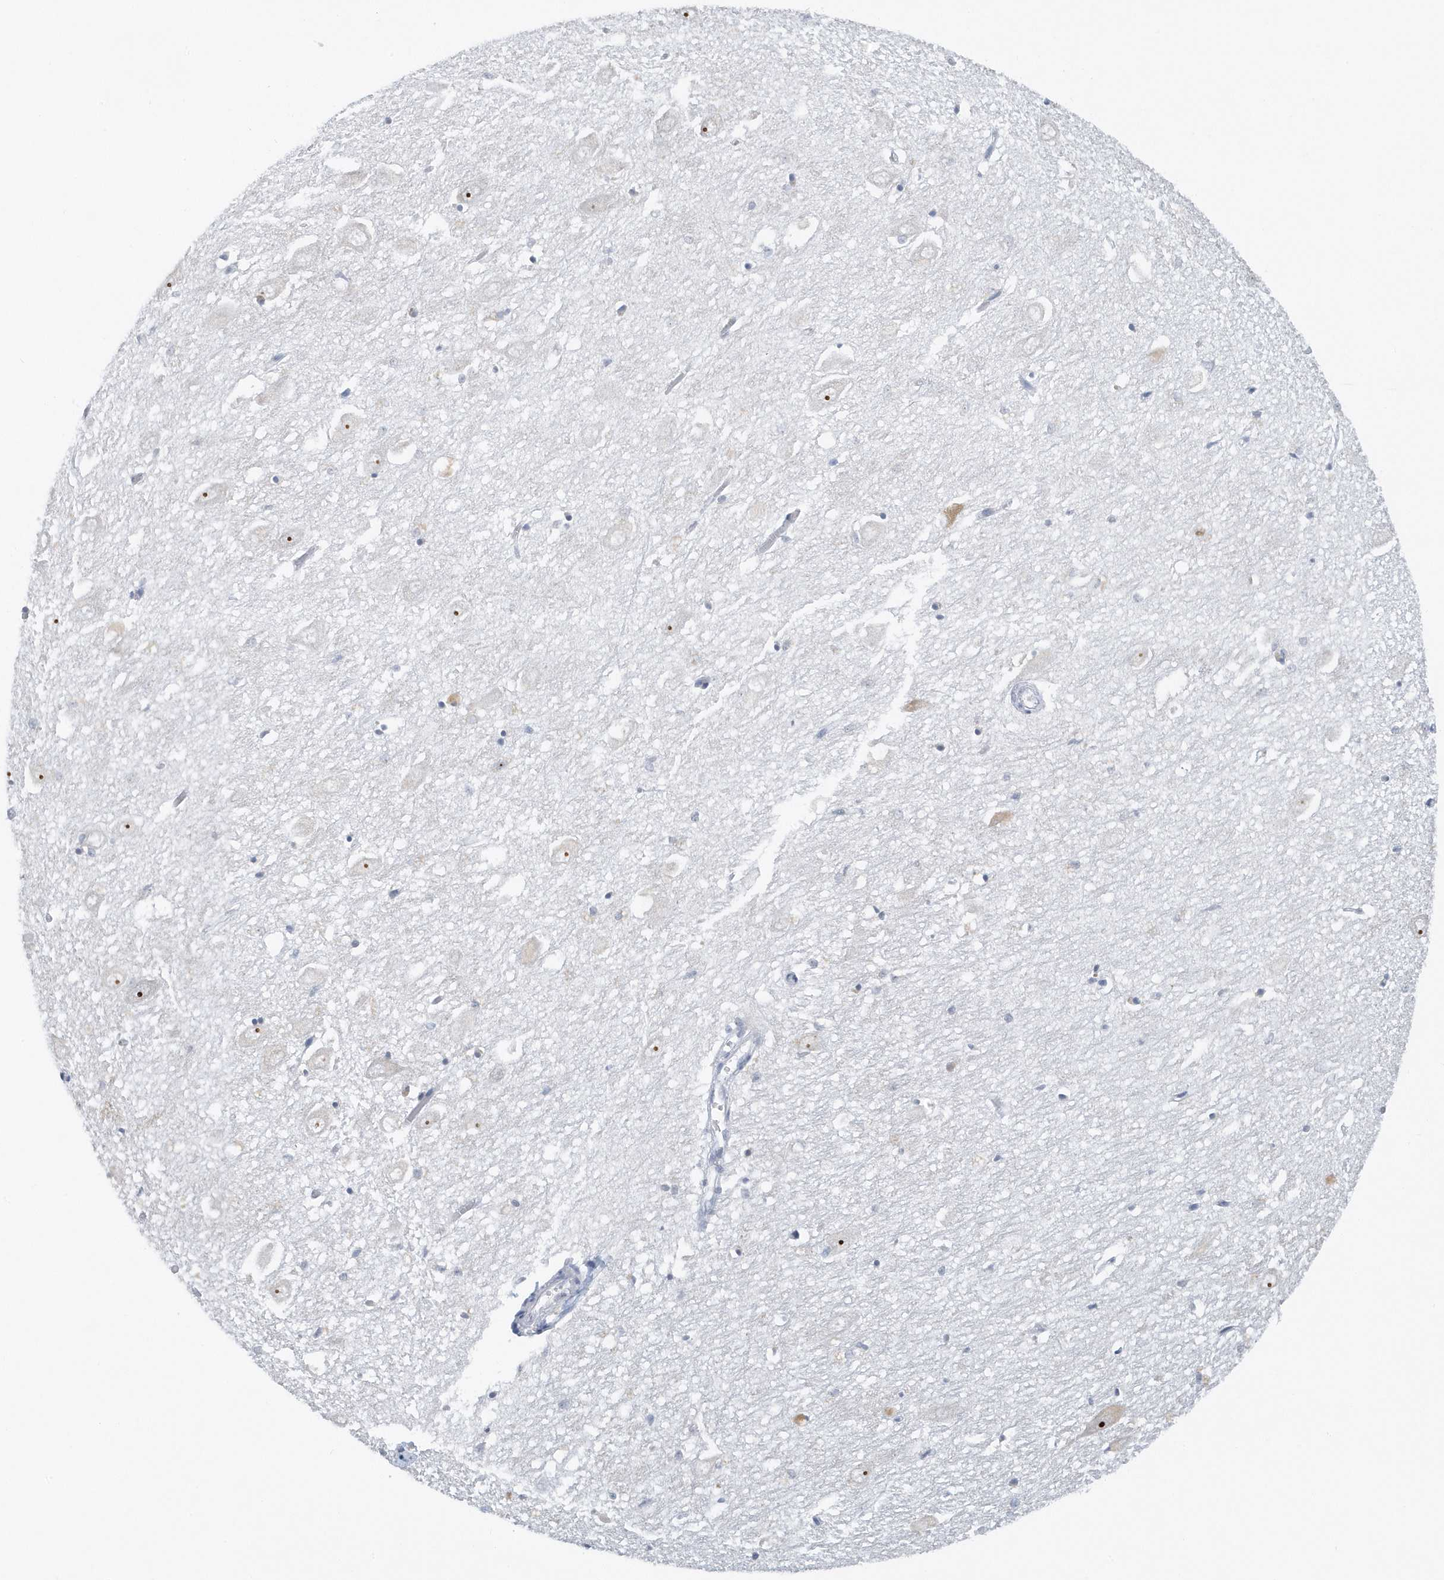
{"staining": {"intensity": "negative", "quantity": "none", "location": "none"}, "tissue": "hippocampus", "cell_type": "Glial cells", "image_type": "normal", "snomed": [{"axis": "morphology", "description": "Normal tissue, NOS"}, {"axis": "topography", "description": "Hippocampus"}], "caption": "Immunohistochemistry (IHC) image of benign hippocampus: human hippocampus stained with DAB demonstrates no significant protein staining in glial cells. (Stains: DAB immunohistochemistry with hematoxylin counter stain, Microscopy: brightfield microscopy at high magnification).", "gene": "RPF2", "patient": {"sex": "female", "age": 64}}